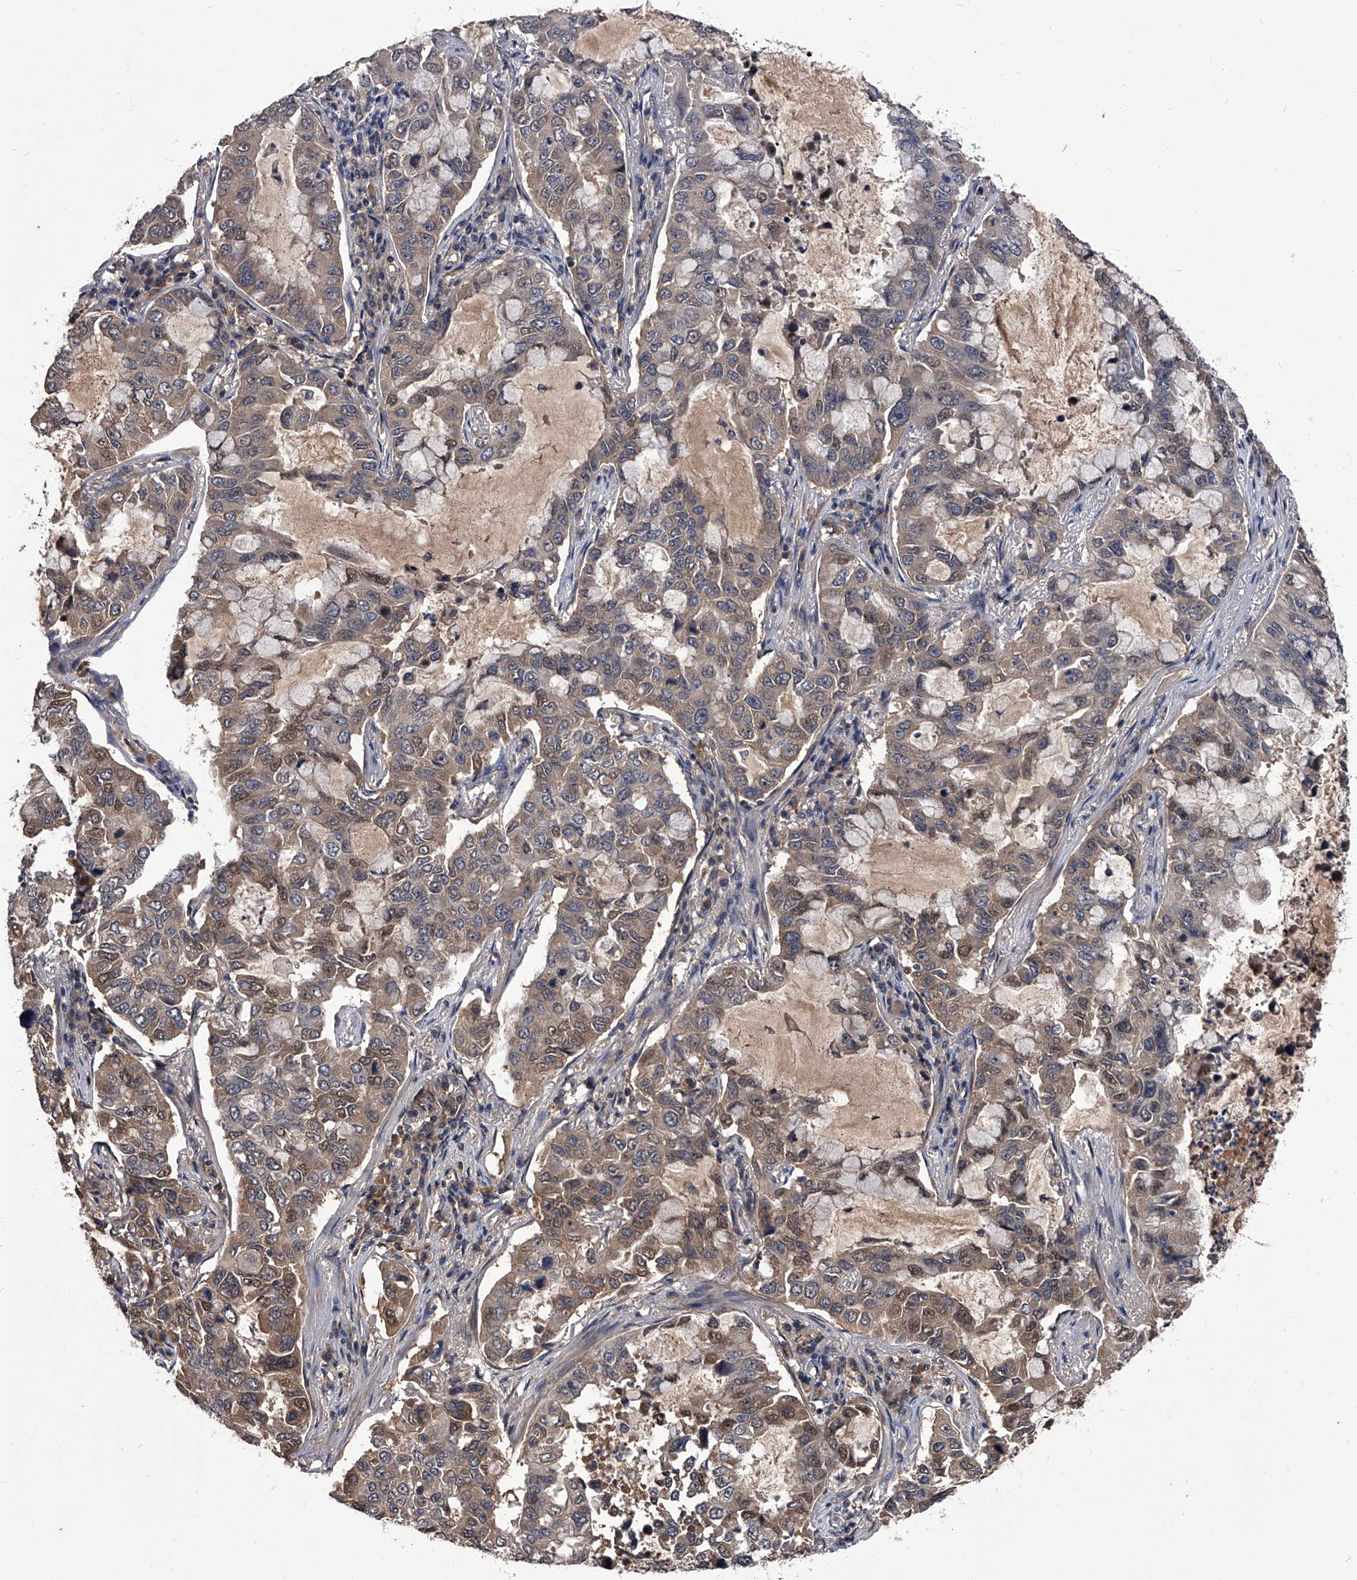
{"staining": {"intensity": "weak", "quantity": "25%-75%", "location": "cytoplasmic/membranous,nuclear"}, "tissue": "lung cancer", "cell_type": "Tumor cells", "image_type": "cancer", "snomed": [{"axis": "morphology", "description": "Adenocarcinoma, NOS"}, {"axis": "topography", "description": "Lung"}], "caption": "This micrograph reveals immunohistochemistry staining of lung cancer, with low weak cytoplasmic/membranous and nuclear expression in approximately 25%-75% of tumor cells.", "gene": "SLC18B1", "patient": {"sex": "male", "age": 64}}